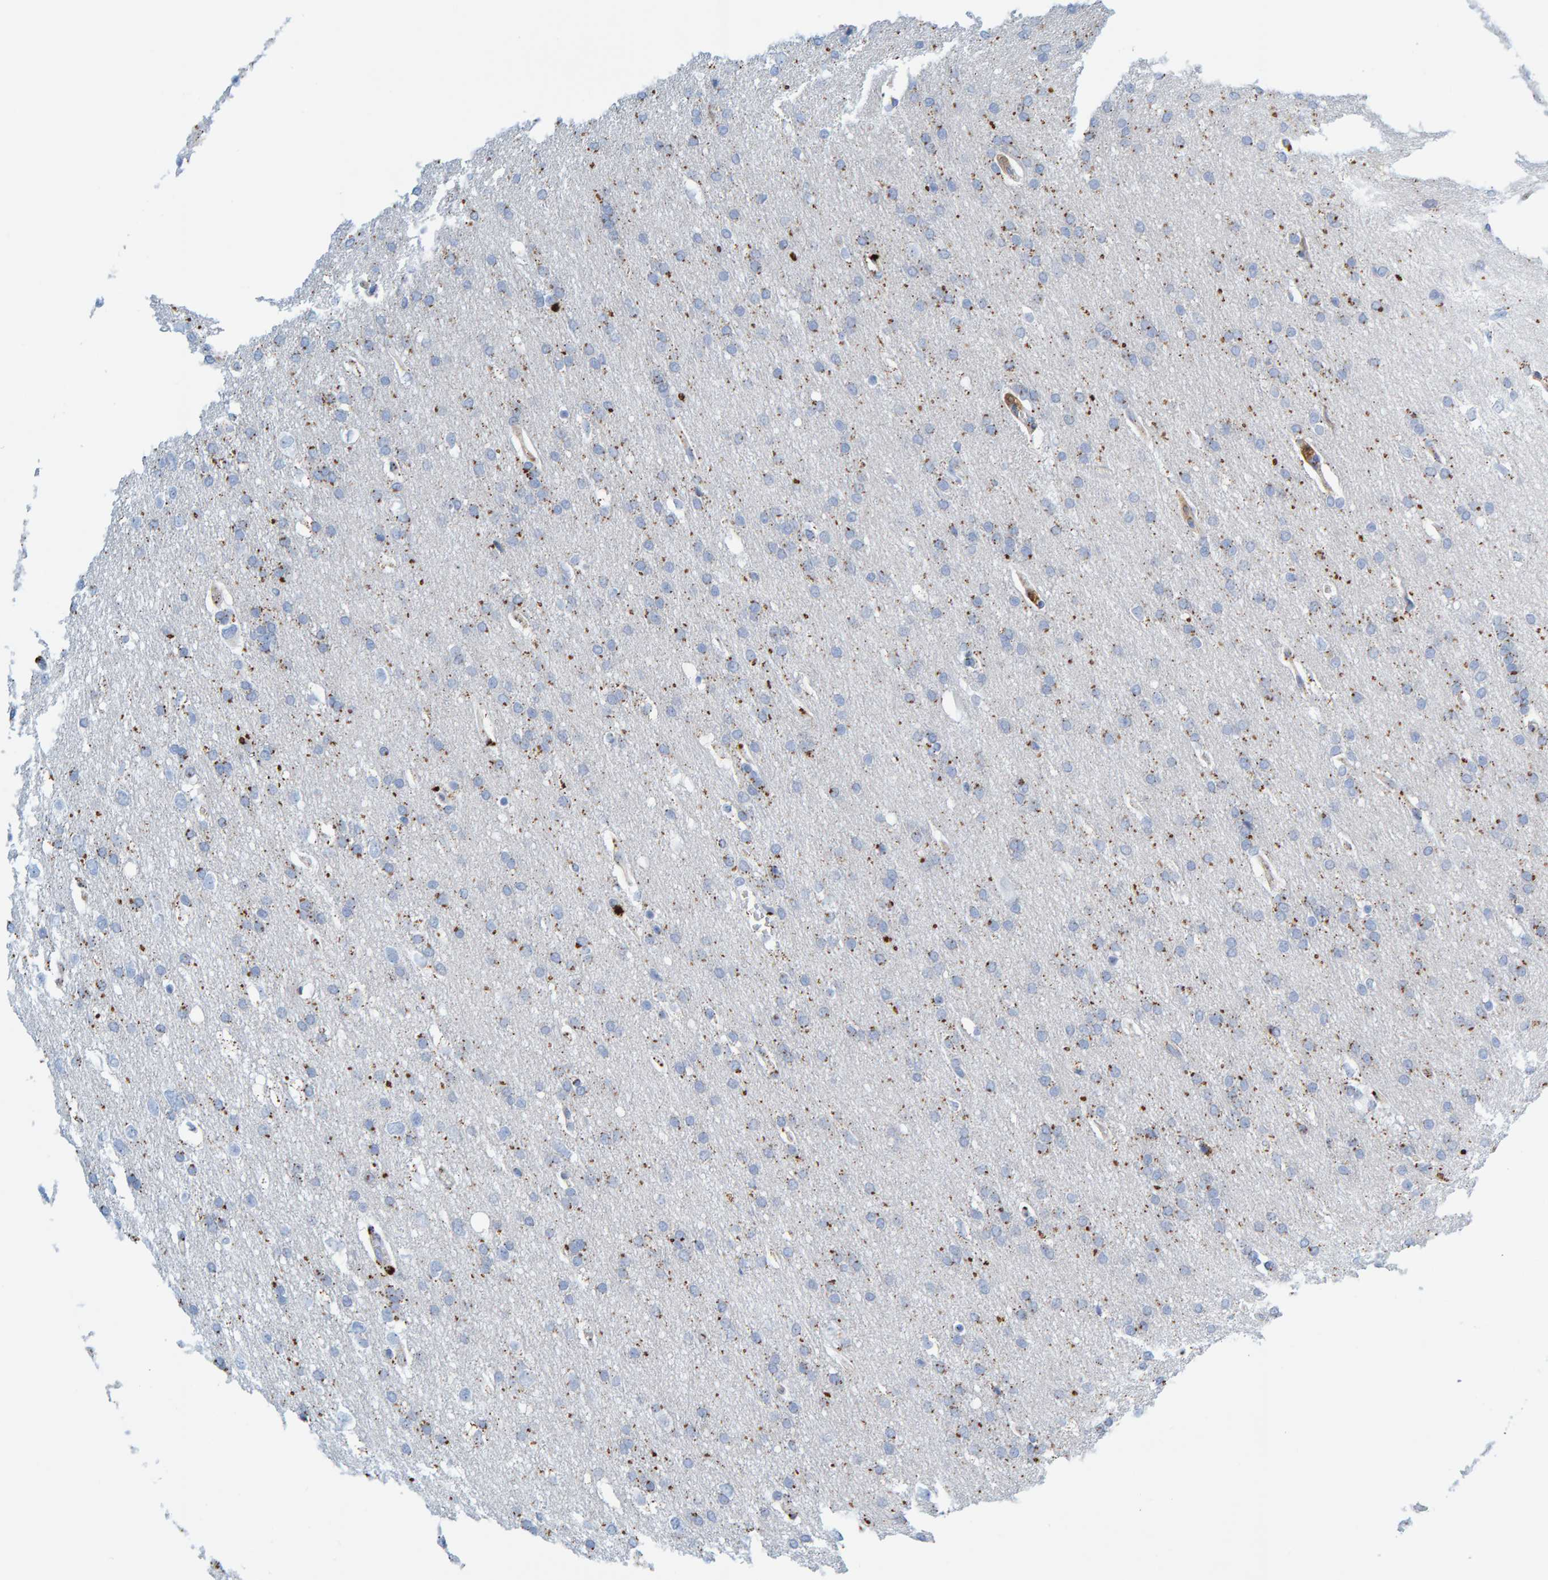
{"staining": {"intensity": "moderate", "quantity": "<25%", "location": "cytoplasmic/membranous"}, "tissue": "glioma", "cell_type": "Tumor cells", "image_type": "cancer", "snomed": [{"axis": "morphology", "description": "Glioma, malignant, Low grade"}, {"axis": "topography", "description": "Brain"}], "caption": "About <25% of tumor cells in glioma display moderate cytoplasmic/membranous protein expression as visualized by brown immunohistochemical staining.", "gene": "BIN3", "patient": {"sex": "female", "age": 37}}